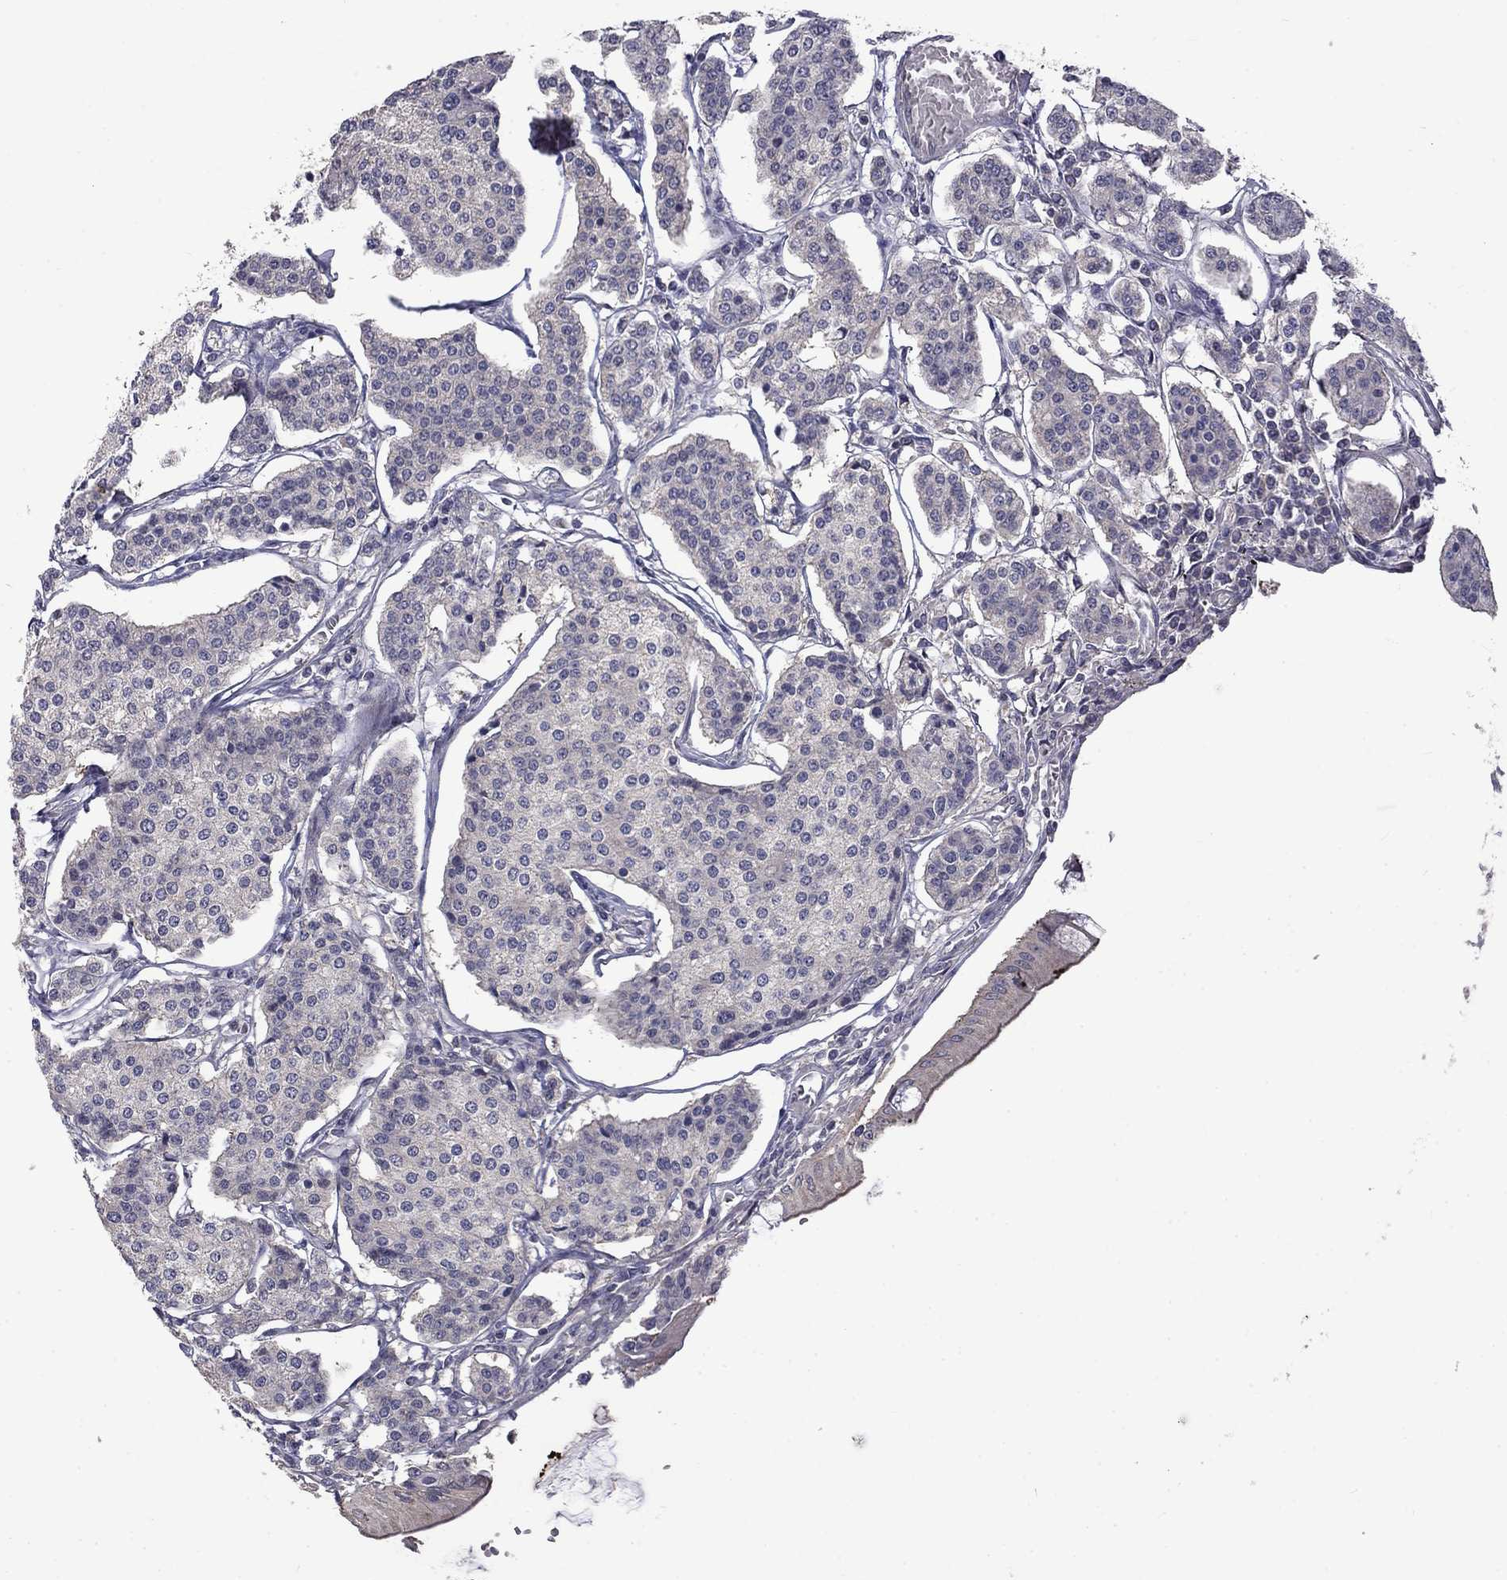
{"staining": {"intensity": "negative", "quantity": "none", "location": "none"}, "tissue": "carcinoid", "cell_type": "Tumor cells", "image_type": "cancer", "snomed": [{"axis": "morphology", "description": "Carcinoid, malignant, NOS"}, {"axis": "topography", "description": "Small intestine"}], "caption": "This is an IHC histopathology image of carcinoid. There is no staining in tumor cells.", "gene": "SLC39A14", "patient": {"sex": "female", "age": 65}}